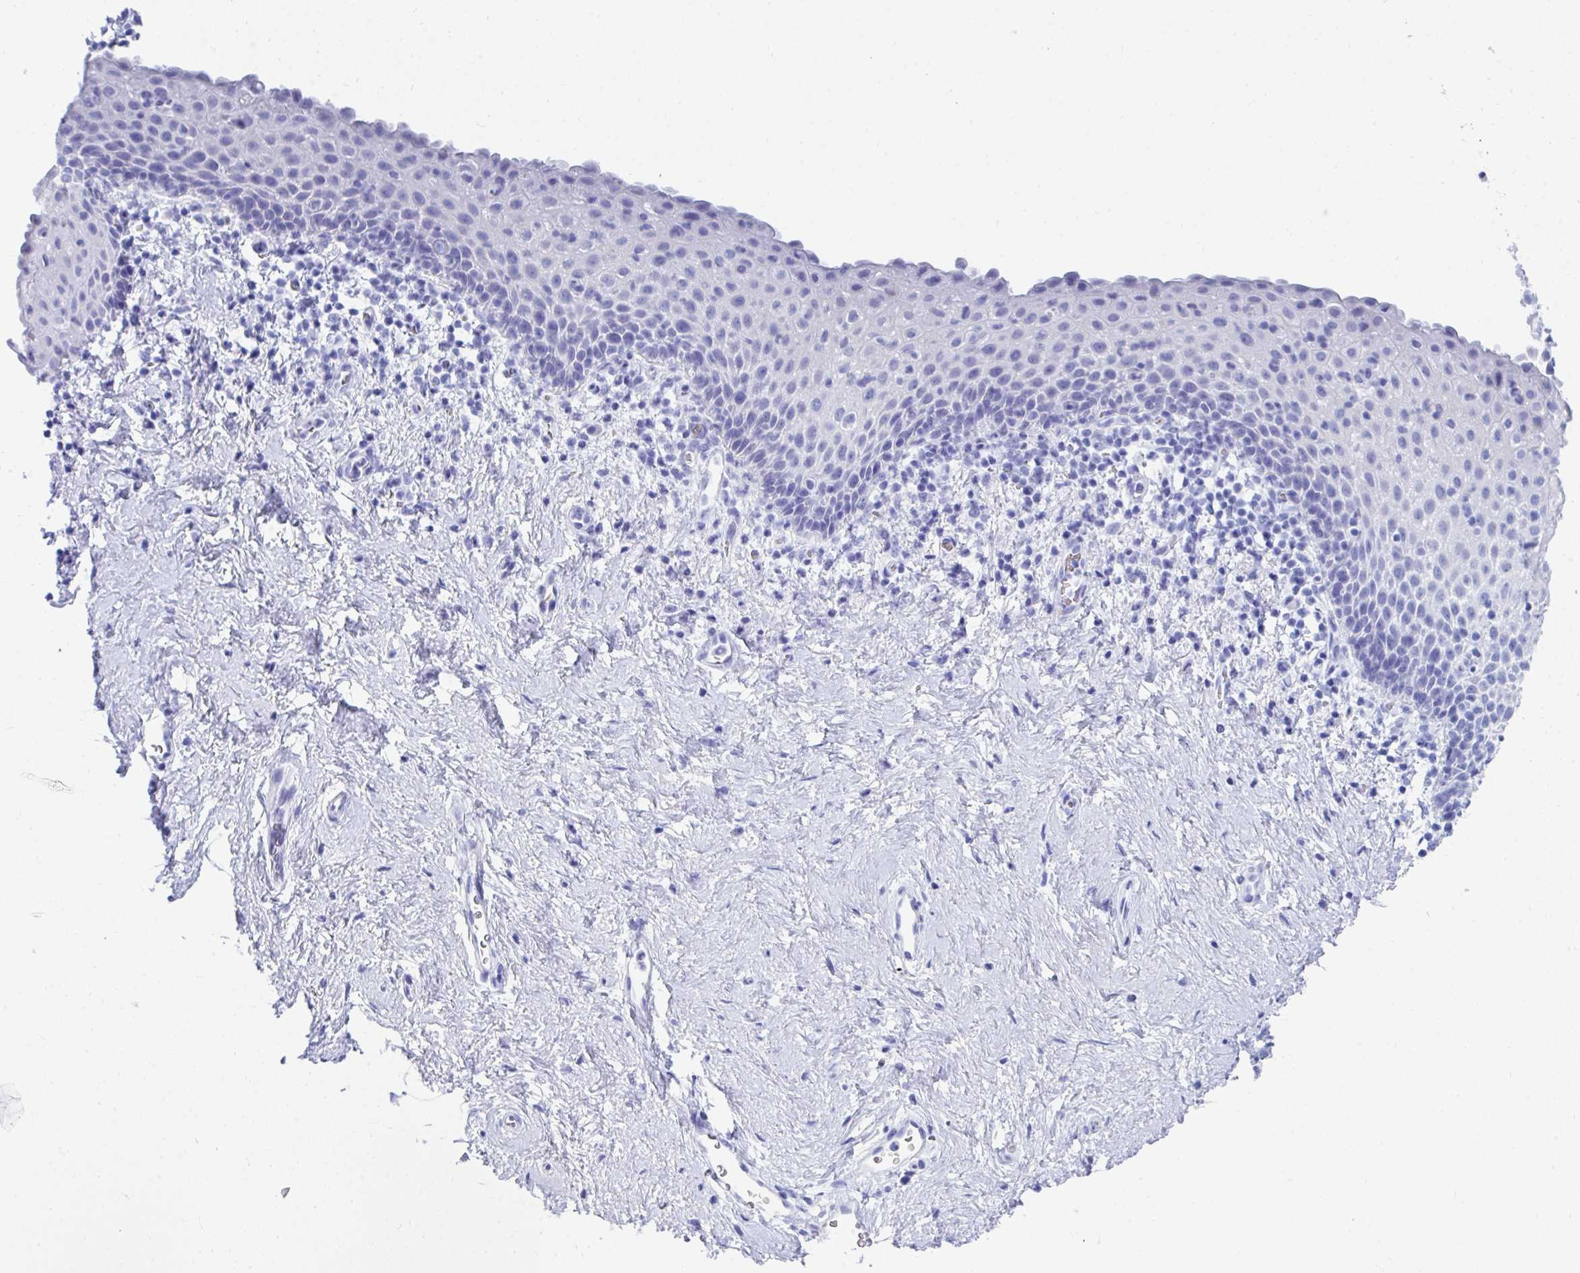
{"staining": {"intensity": "negative", "quantity": "none", "location": "none"}, "tissue": "vagina", "cell_type": "Squamous epithelial cells", "image_type": "normal", "snomed": [{"axis": "morphology", "description": "Normal tissue, NOS"}, {"axis": "topography", "description": "Vagina"}], "caption": "The histopathology image reveals no staining of squamous epithelial cells in normal vagina.", "gene": "MROH2B", "patient": {"sex": "female", "age": 61}}